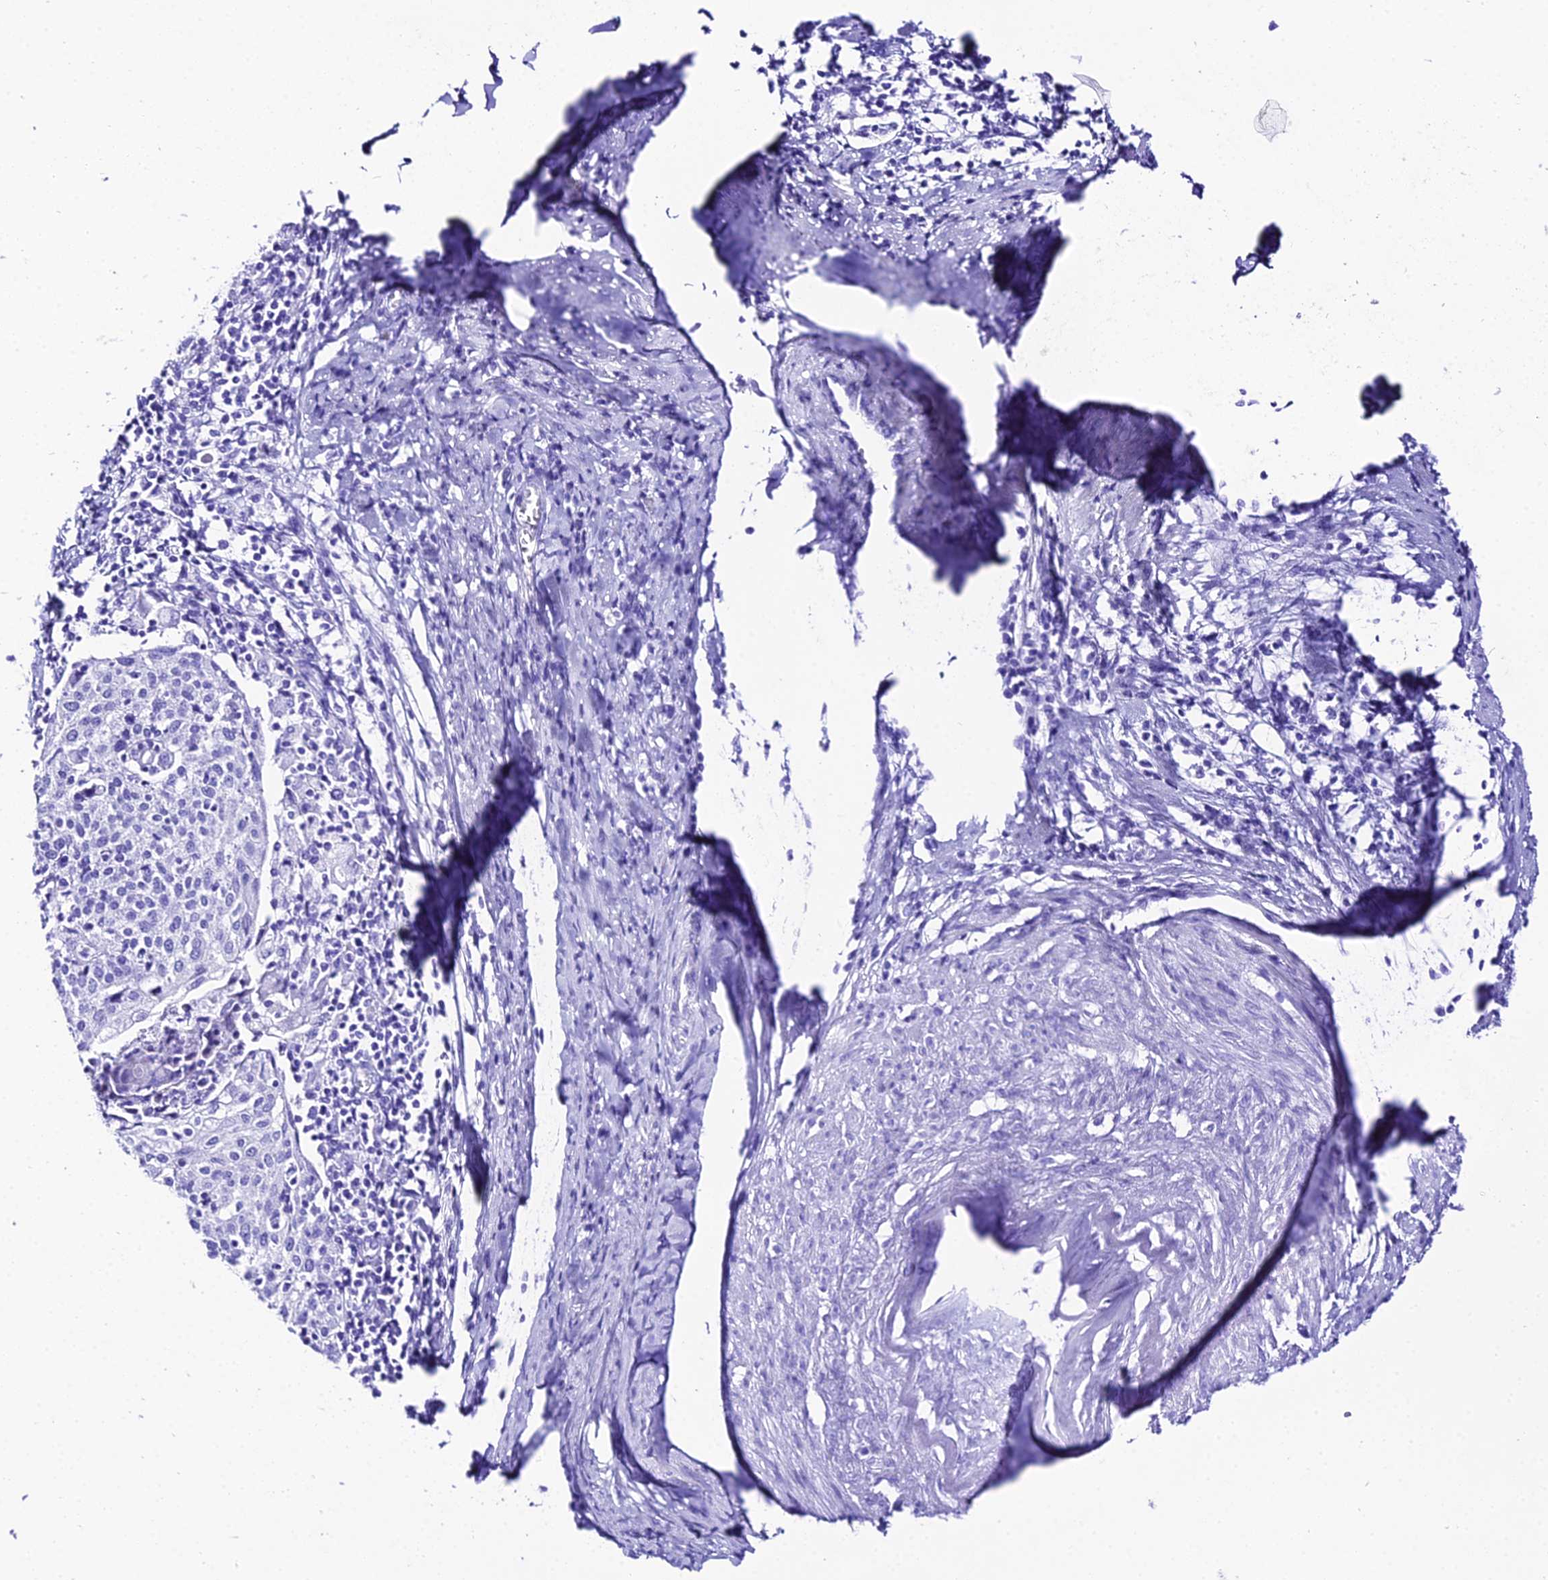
{"staining": {"intensity": "negative", "quantity": "none", "location": "none"}, "tissue": "cervical cancer", "cell_type": "Tumor cells", "image_type": "cancer", "snomed": [{"axis": "morphology", "description": "Squamous cell carcinoma, NOS"}, {"axis": "topography", "description": "Cervix"}], "caption": "Protein analysis of cervical squamous cell carcinoma displays no significant positivity in tumor cells.", "gene": "TRMT44", "patient": {"sex": "female", "age": 52}}